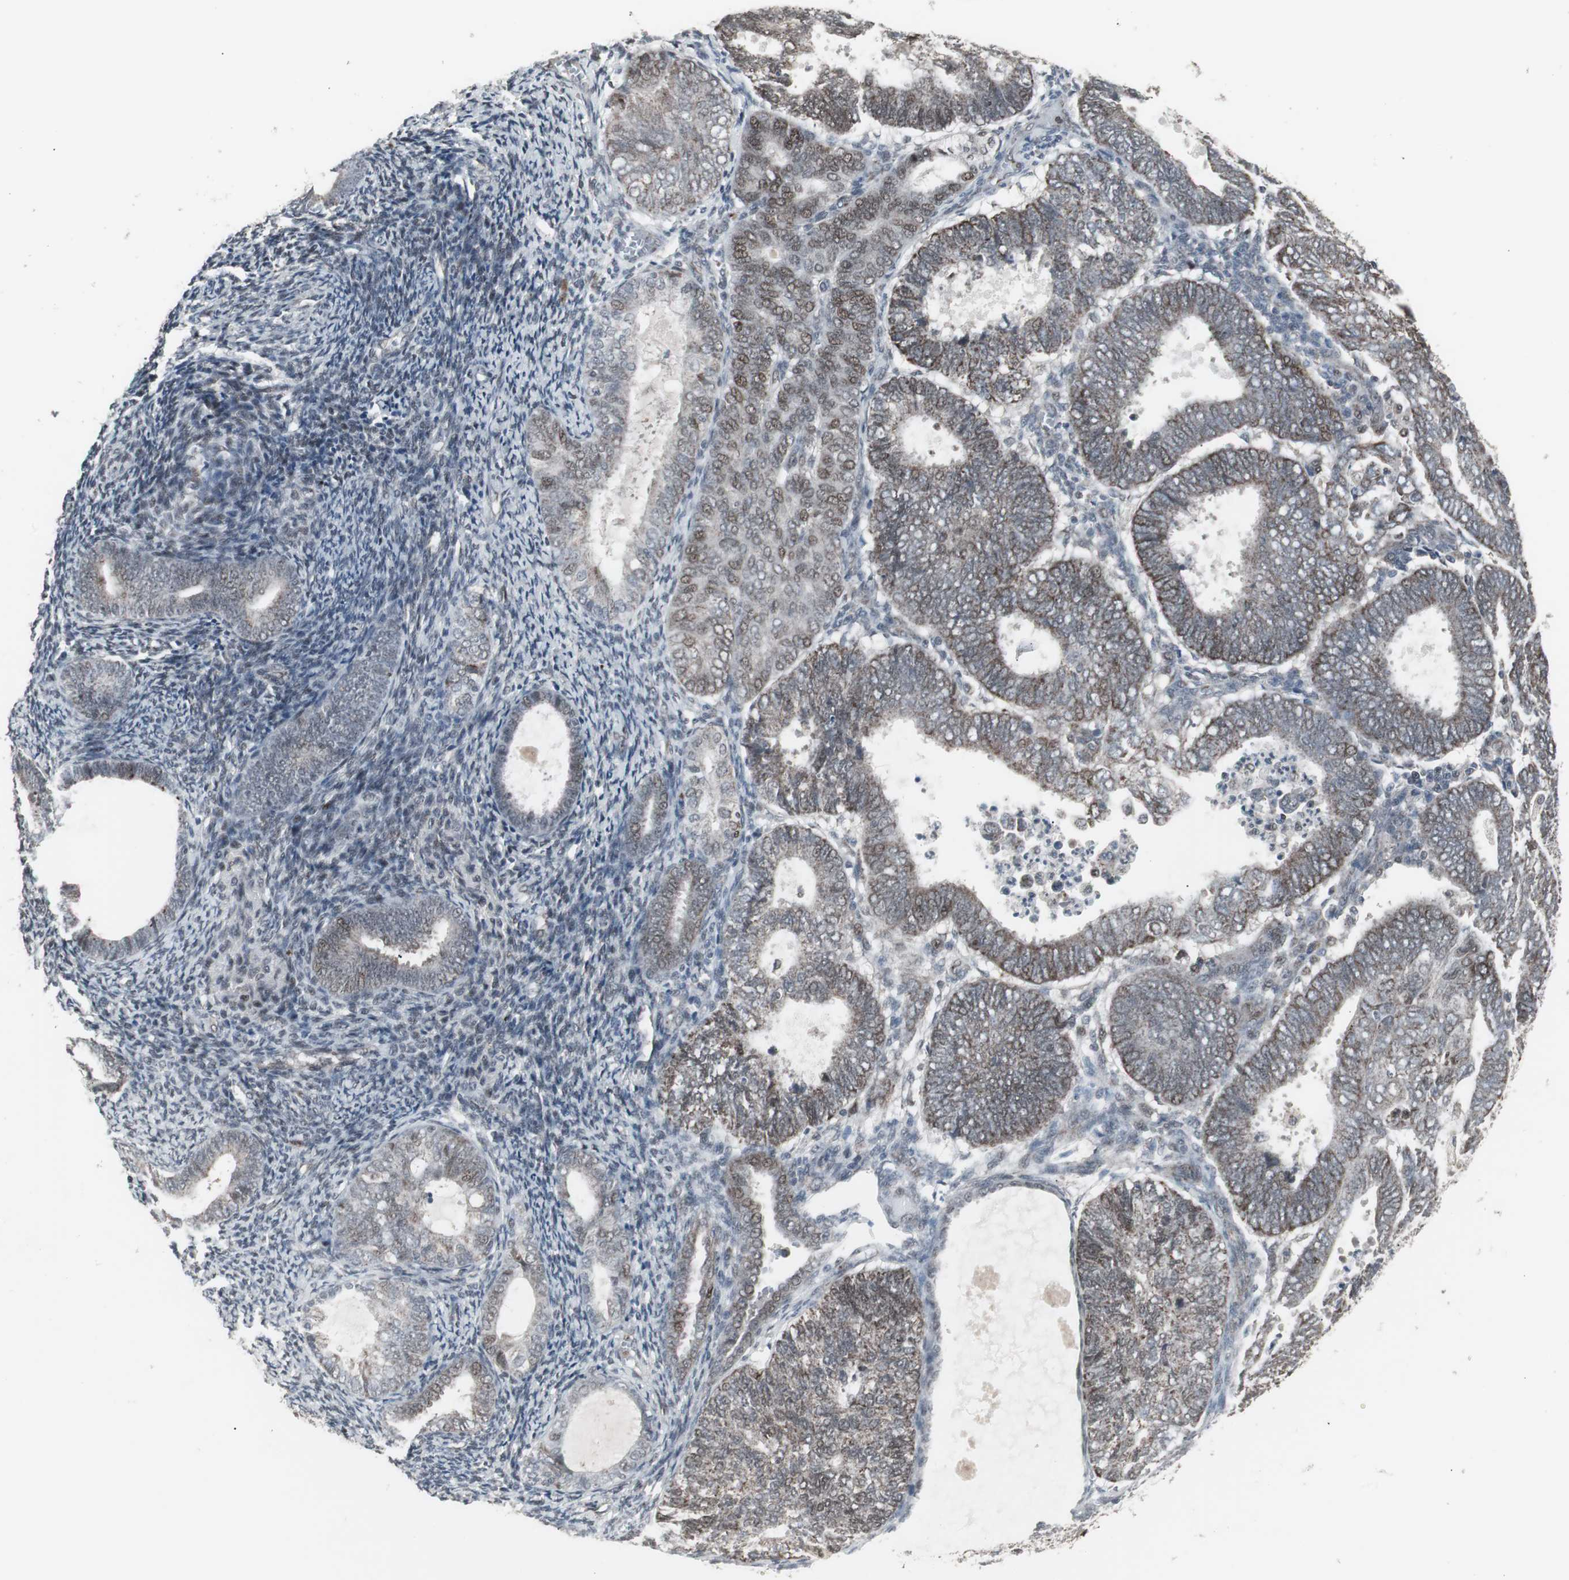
{"staining": {"intensity": "moderate", "quantity": "25%-75%", "location": "cytoplasmic/membranous,nuclear"}, "tissue": "endometrial cancer", "cell_type": "Tumor cells", "image_type": "cancer", "snomed": [{"axis": "morphology", "description": "Adenocarcinoma, NOS"}, {"axis": "topography", "description": "Uterus"}], "caption": "The immunohistochemical stain shows moderate cytoplasmic/membranous and nuclear staining in tumor cells of adenocarcinoma (endometrial) tissue.", "gene": "RXRA", "patient": {"sex": "female", "age": 60}}